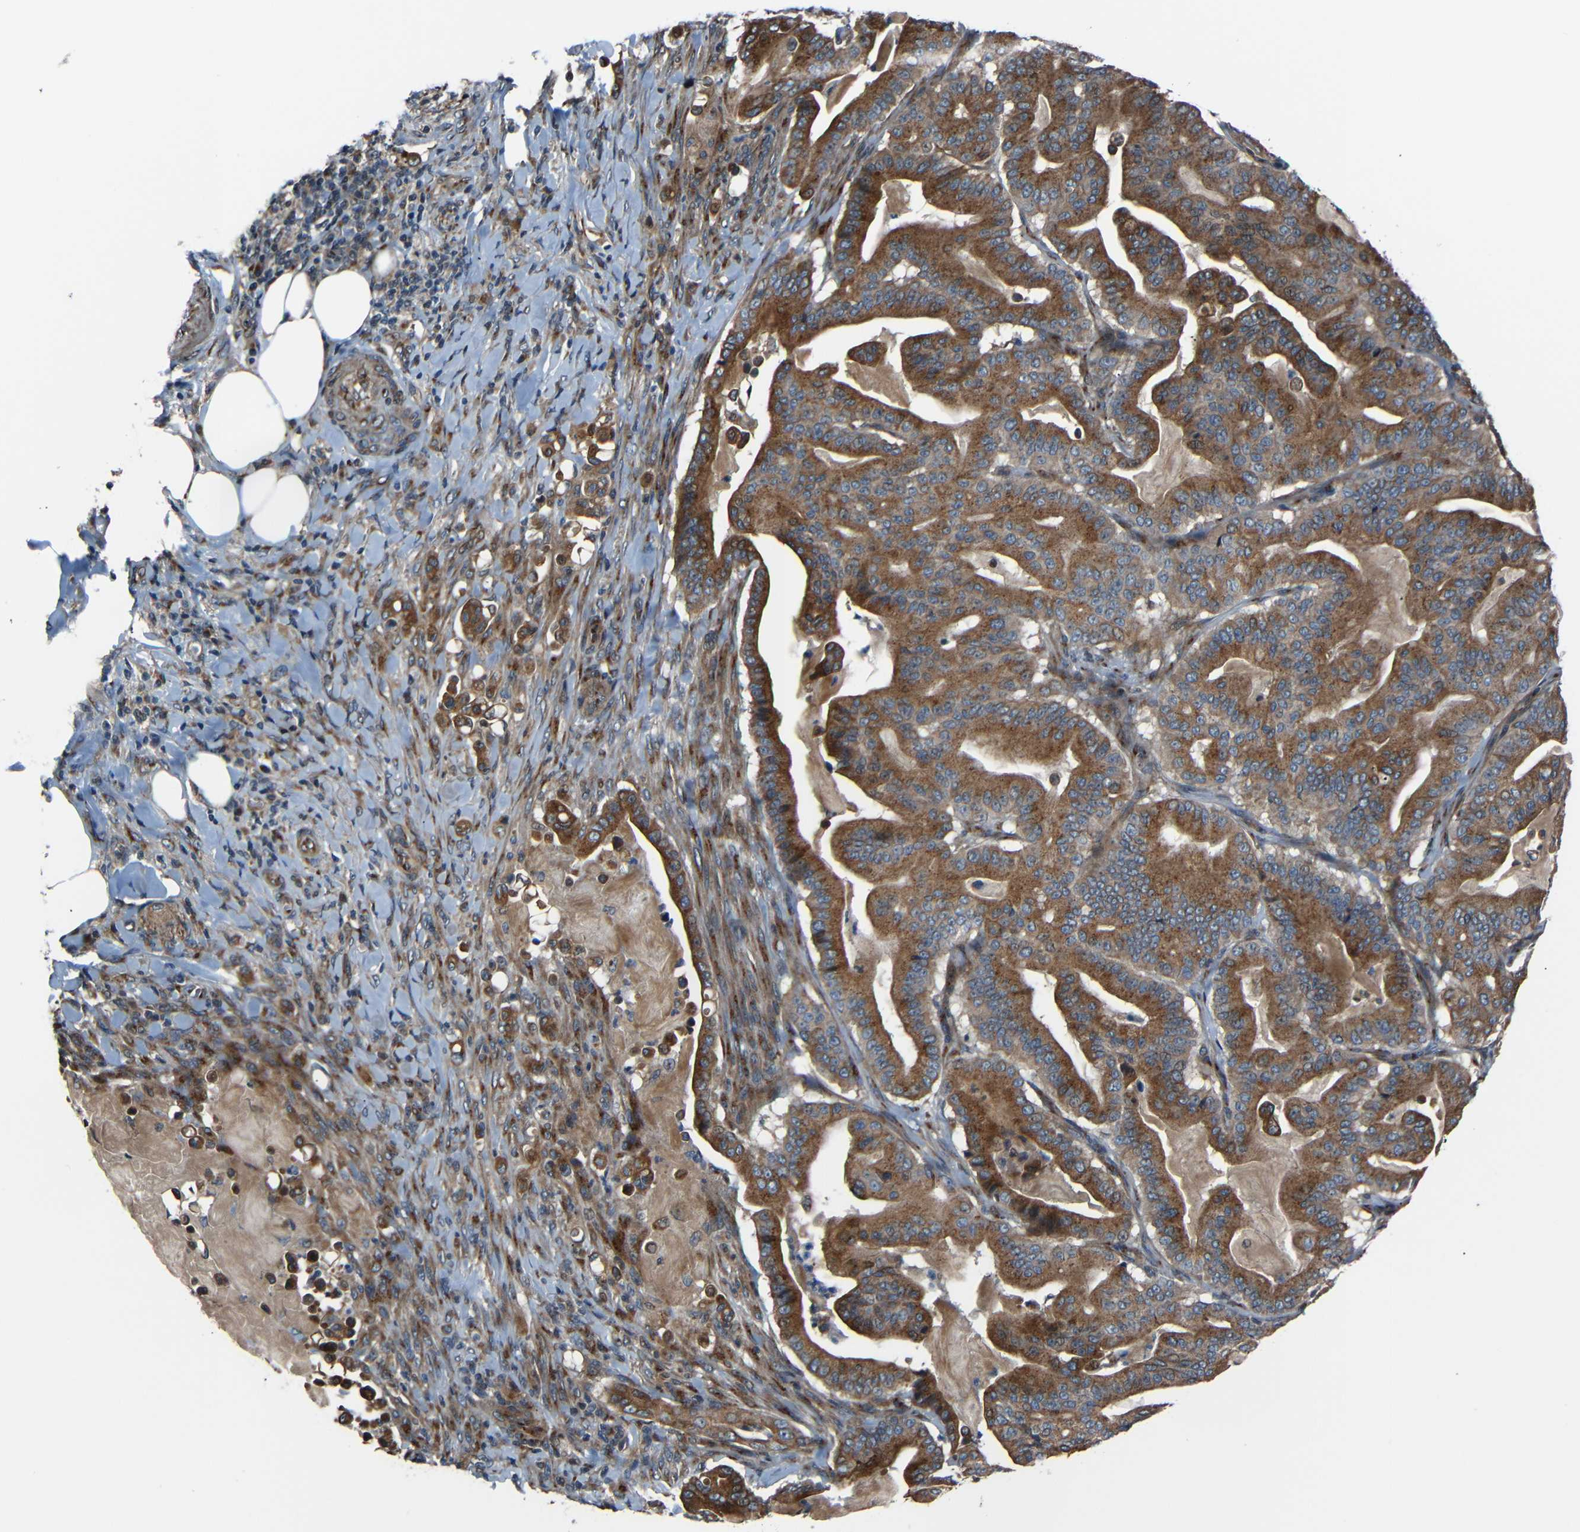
{"staining": {"intensity": "strong", "quantity": ">75%", "location": "cytoplasmic/membranous"}, "tissue": "pancreatic cancer", "cell_type": "Tumor cells", "image_type": "cancer", "snomed": [{"axis": "morphology", "description": "Adenocarcinoma, NOS"}, {"axis": "topography", "description": "Pancreas"}], "caption": "The micrograph shows staining of pancreatic cancer (adenocarcinoma), revealing strong cytoplasmic/membranous protein expression (brown color) within tumor cells. The staining is performed using DAB brown chromogen to label protein expression. The nuclei are counter-stained blue using hematoxylin.", "gene": "AKAP9", "patient": {"sex": "male", "age": 63}}